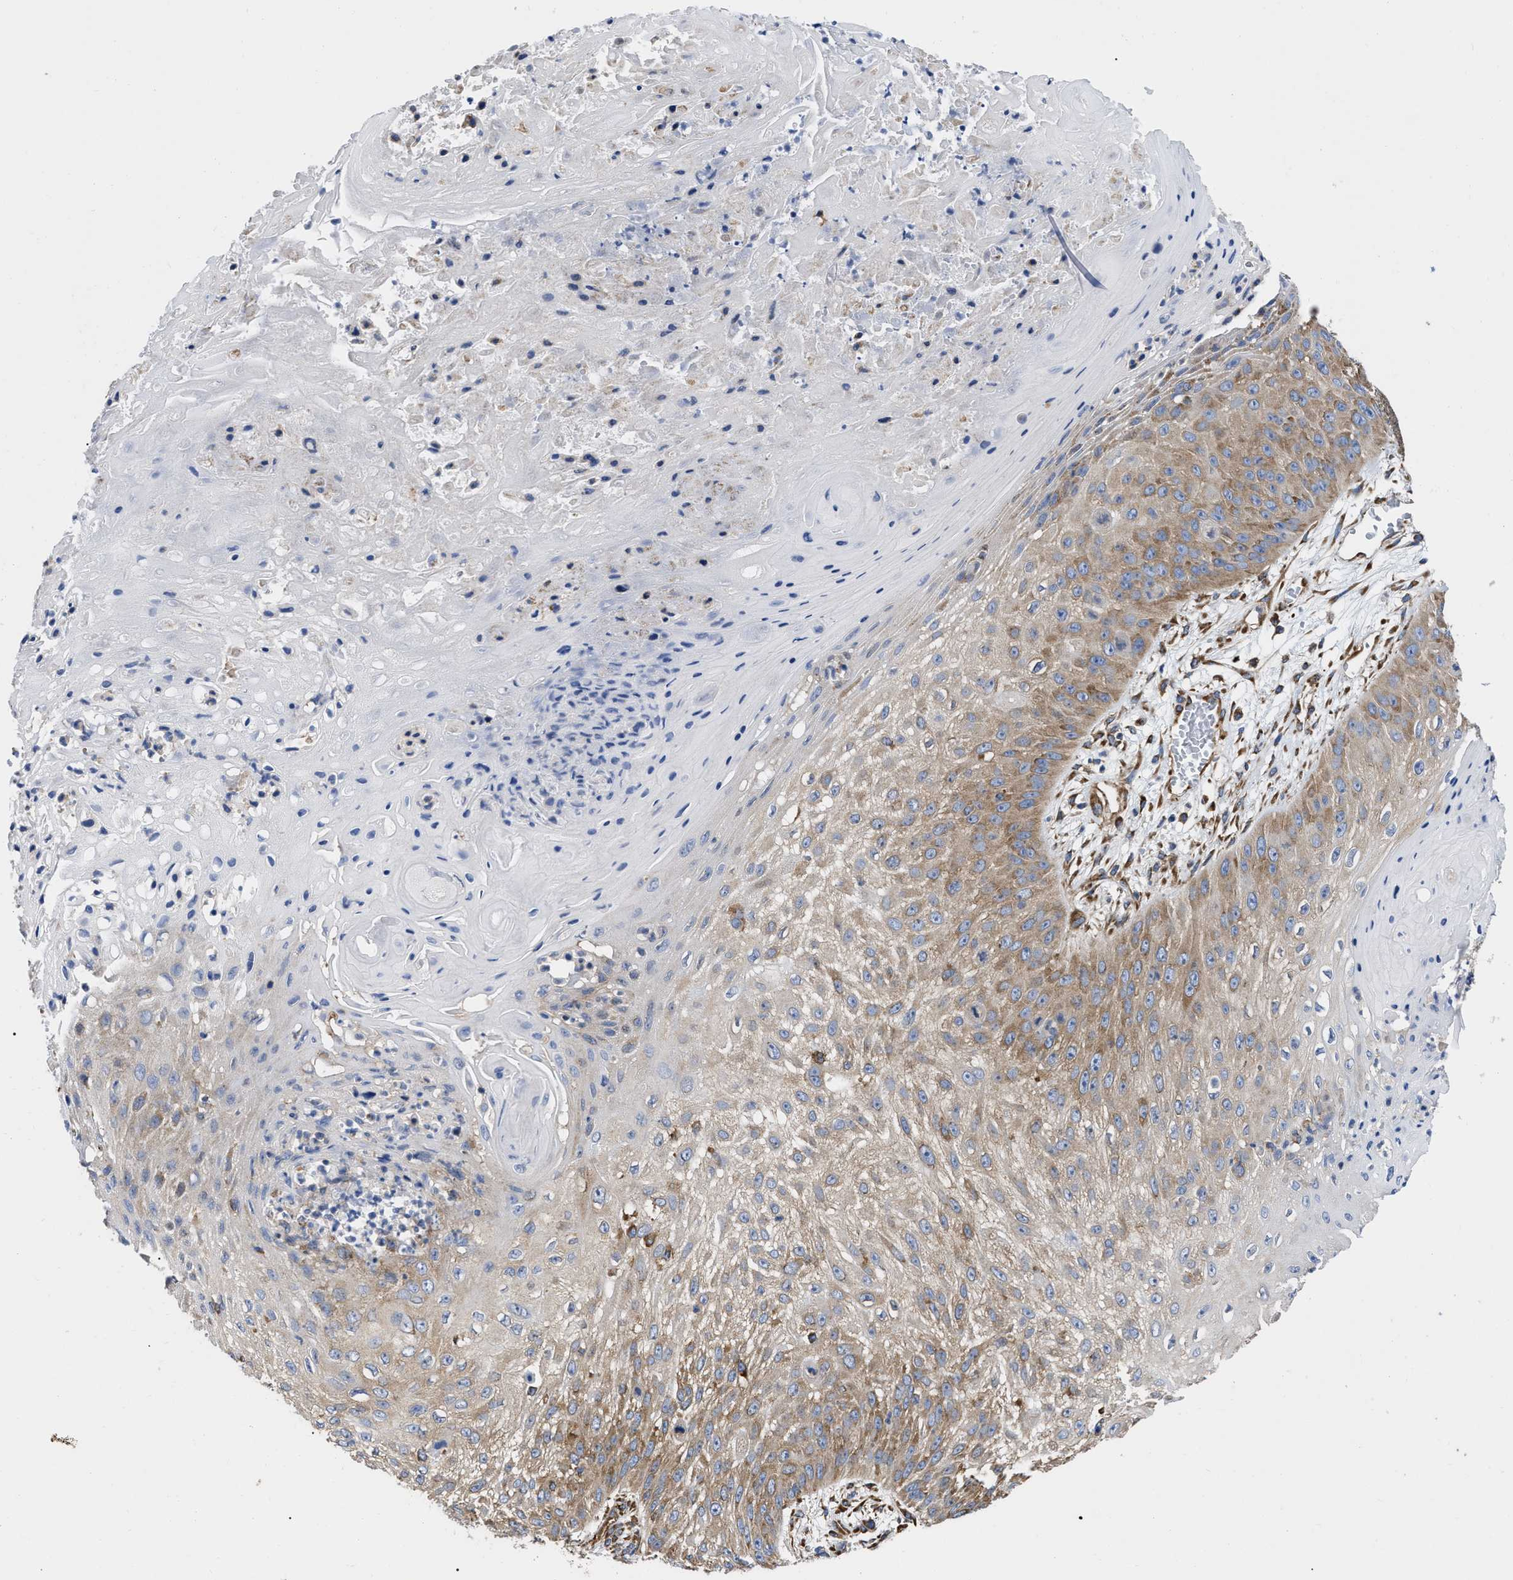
{"staining": {"intensity": "moderate", "quantity": ">75%", "location": "cytoplasmic/membranous"}, "tissue": "skin cancer", "cell_type": "Tumor cells", "image_type": "cancer", "snomed": [{"axis": "morphology", "description": "Squamous cell carcinoma, NOS"}, {"axis": "topography", "description": "Skin"}], "caption": "Immunohistochemical staining of human squamous cell carcinoma (skin) demonstrates moderate cytoplasmic/membranous protein staining in about >75% of tumor cells. The protein is stained brown, and the nuclei are stained in blue (DAB IHC with brightfield microscopy, high magnification).", "gene": "FAM120A", "patient": {"sex": "female", "age": 80}}